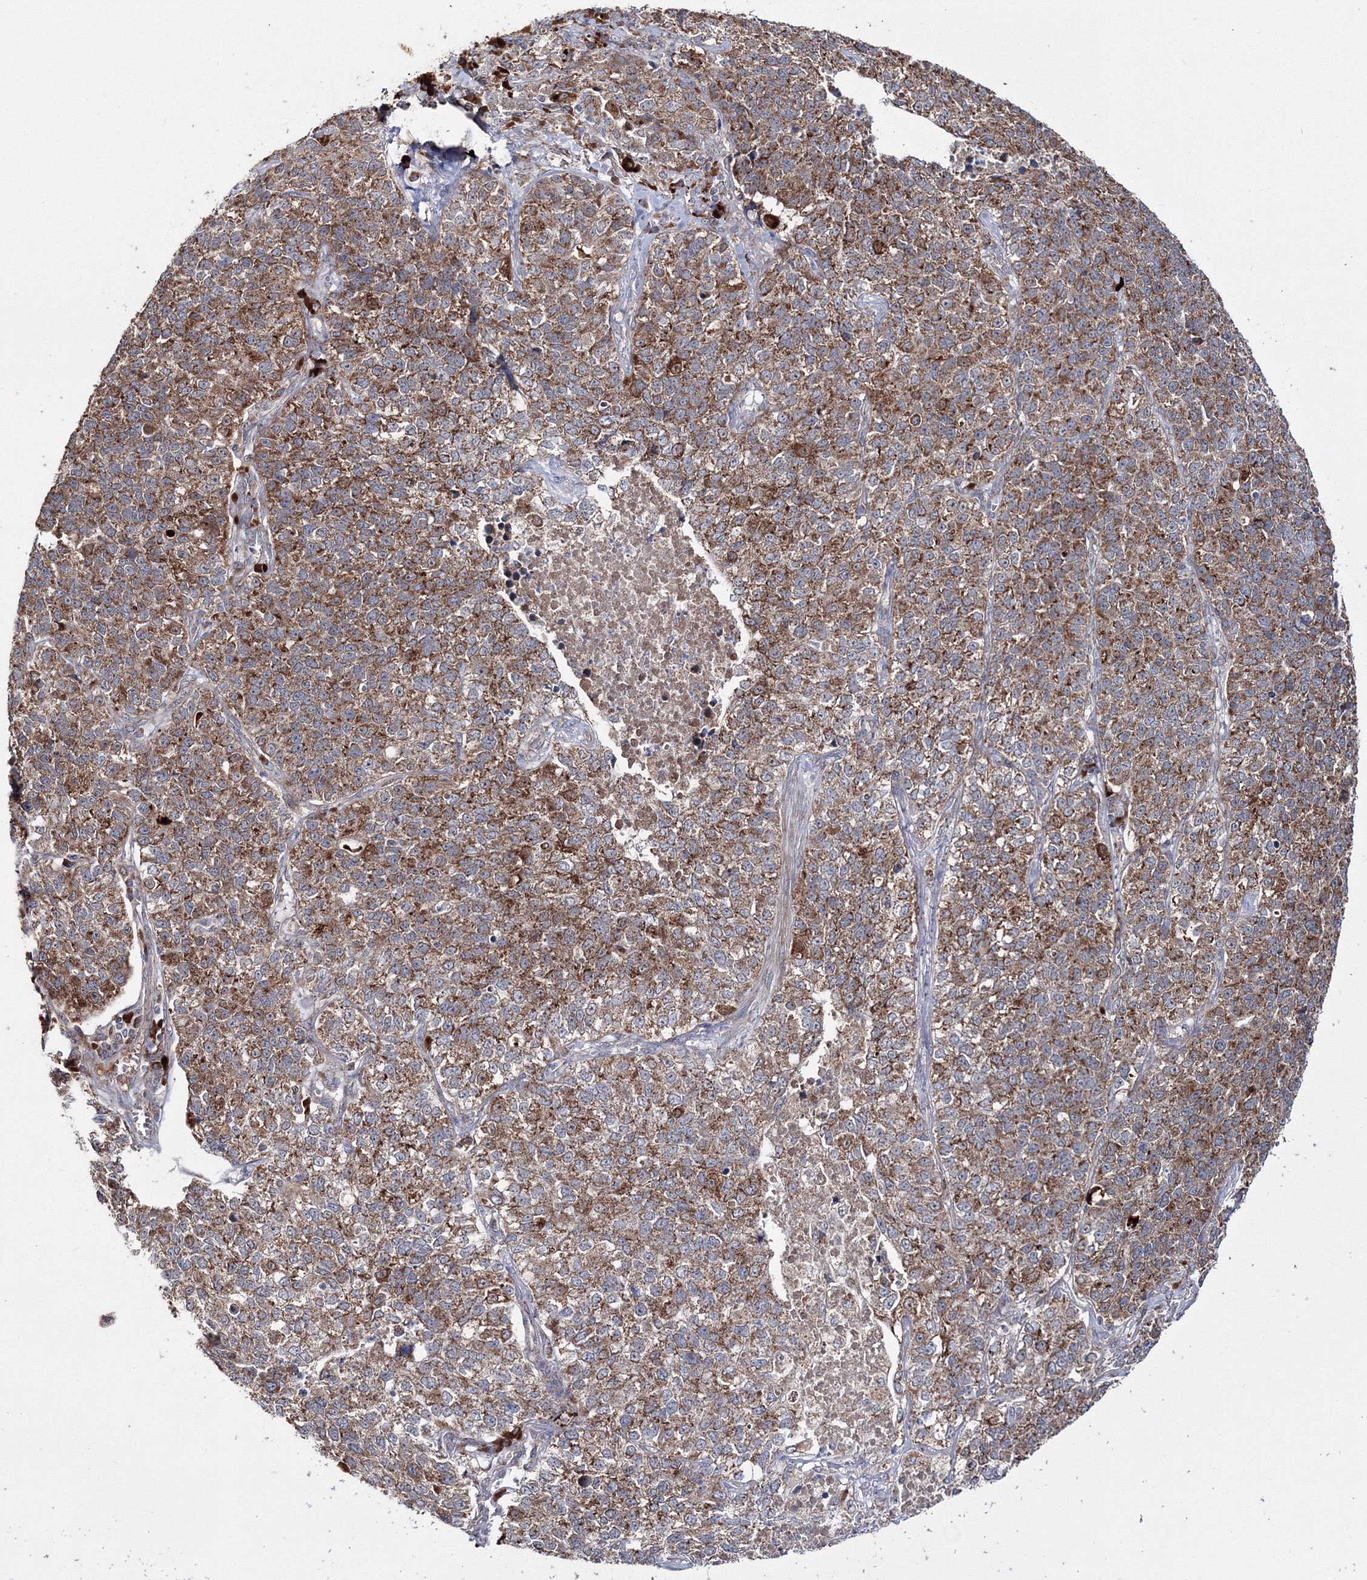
{"staining": {"intensity": "moderate", "quantity": ">75%", "location": "cytoplasmic/membranous"}, "tissue": "lung cancer", "cell_type": "Tumor cells", "image_type": "cancer", "snomed": [{"axis": "morphology", "description": "Adenocarcinoma, NOS"}, {"axis": "topography", "description": "Lung"}], "caption": "This photomicrograph displays IHC staining of adenocarcinoma (lung), with medium moderate cytoplasmic/membranous staining in approximately >75% of tumor cells.", "gene": "PEX13", "patient": {"sex": "male", "age": 49}}